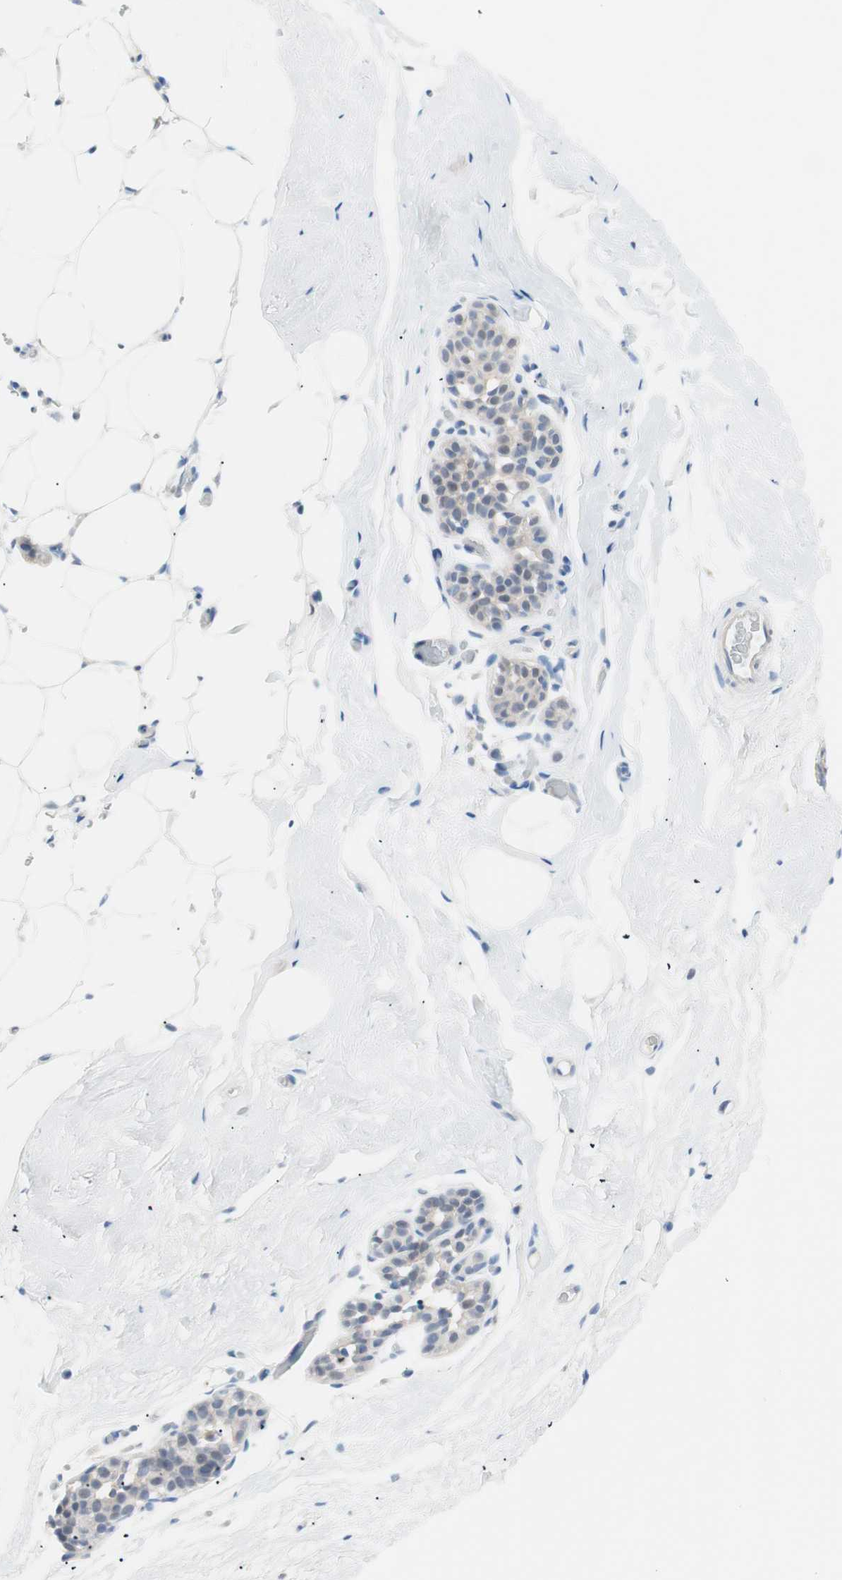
{"staining": {"intensity": "negative", "quantity": "none", "location": "none"}, "tissue": "breast", "cell_type": "Adipocytes", "image_type": "normal", "snomed": [{"axis": "morphology", "description": "Normal tissue, NOS"}, {"axis": "topography", "description": "Breast"}], "caption": "High power microscopy image of an IHC photomicrograph of normal breast, revealing no significant staining in adipocytes.", "gene": "VIL1", "patient": {"sex": "female", "age": 75}}